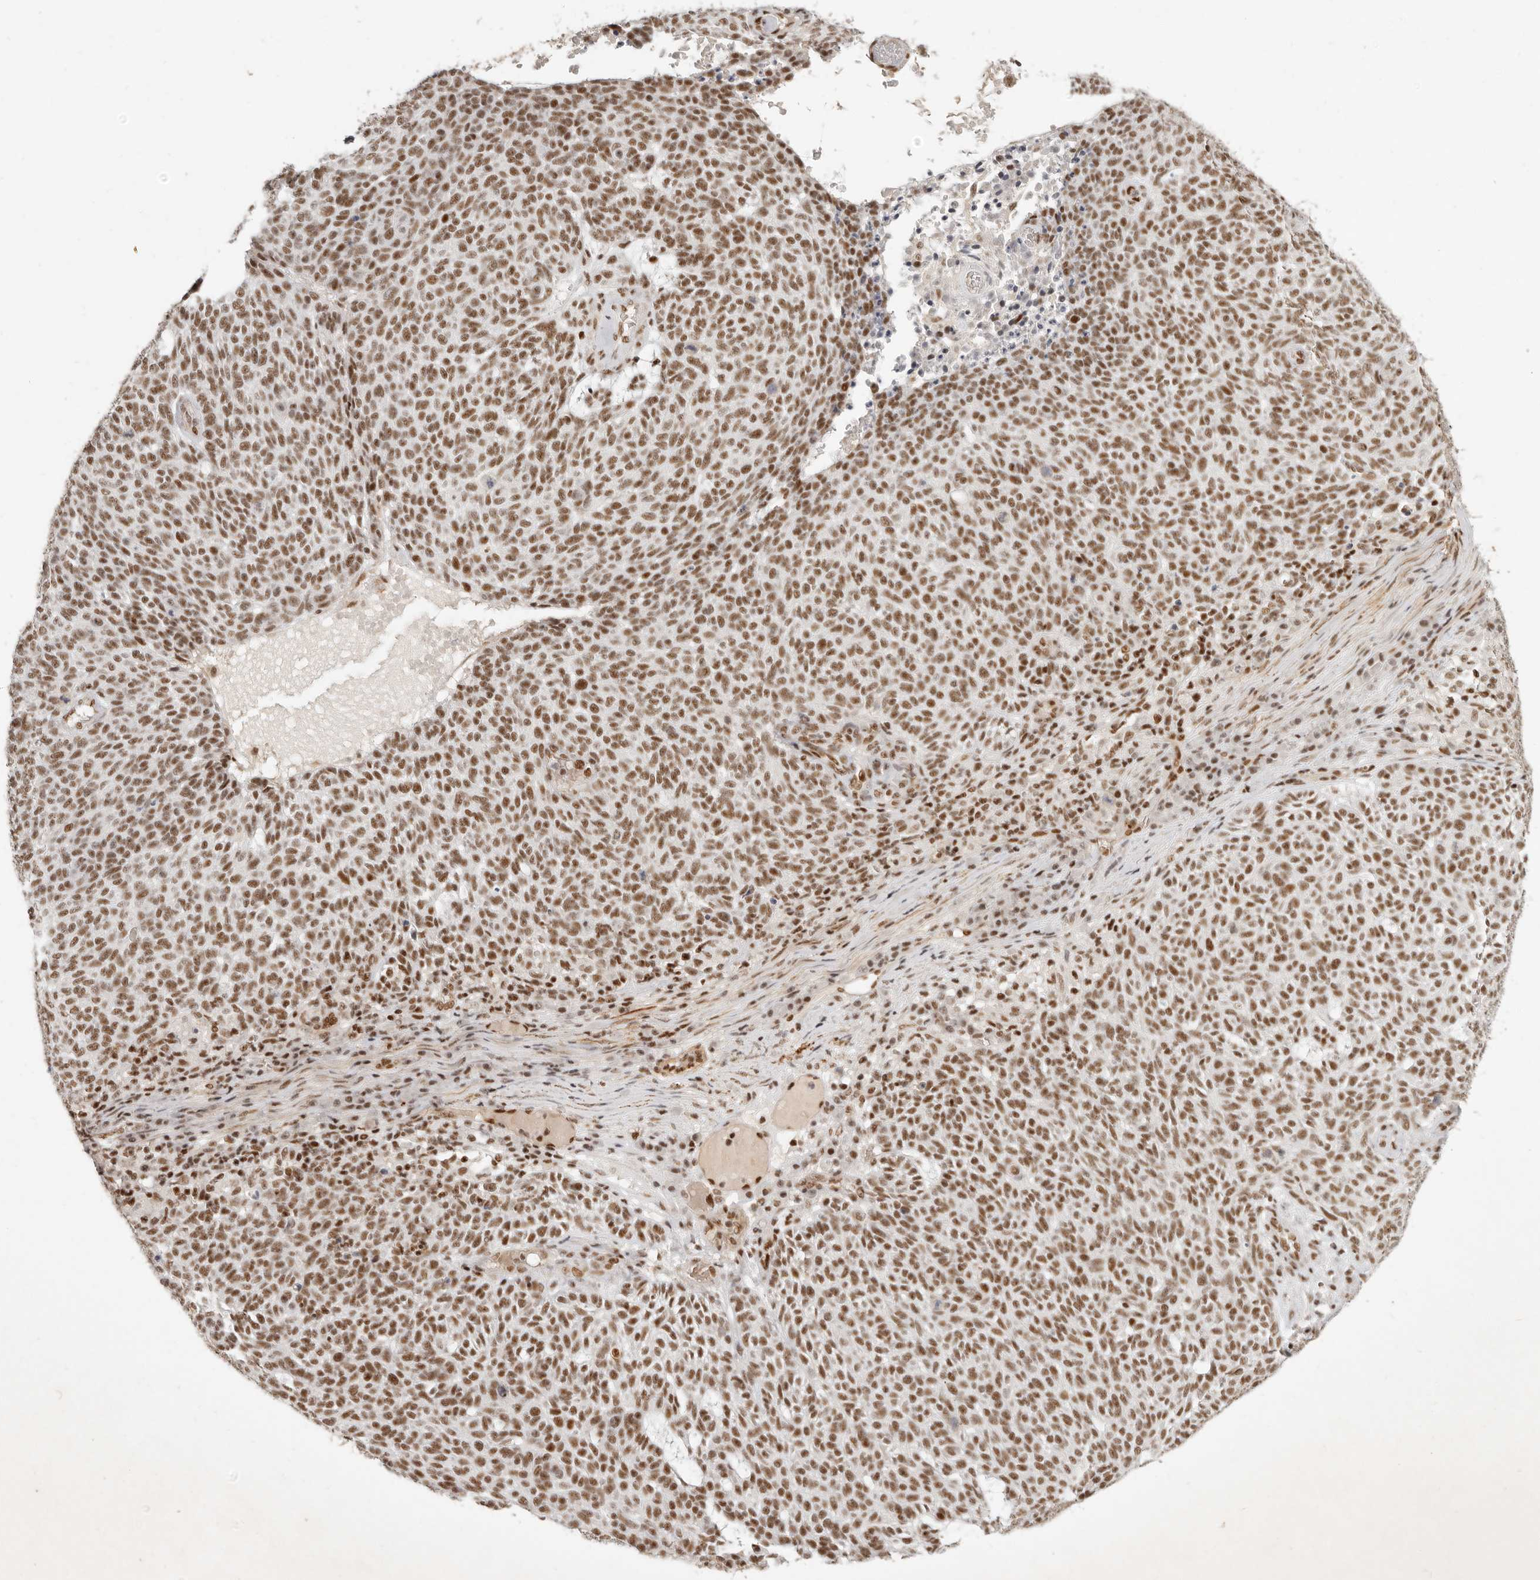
{"staining": {"intensity": "moderate", "quantity": ">75%", "location": "nuclear"}, "tissue": "skin cancer", "cell_type": "Tumor cells", "image_type": "cancer", "snomed": [{"axis": "morphology", "description": "Squamous cell carcinoma, NOS"}, {"axis": "topography", "description": "Skin"}], "caption": "This is a photomicrograph of IHC staining of skin squamous cell carcinoma, which shows moderate staining in the nuclear of tumor cells.", "gene": "GABPA", "patient": {"sex": "female", "age": 90}}